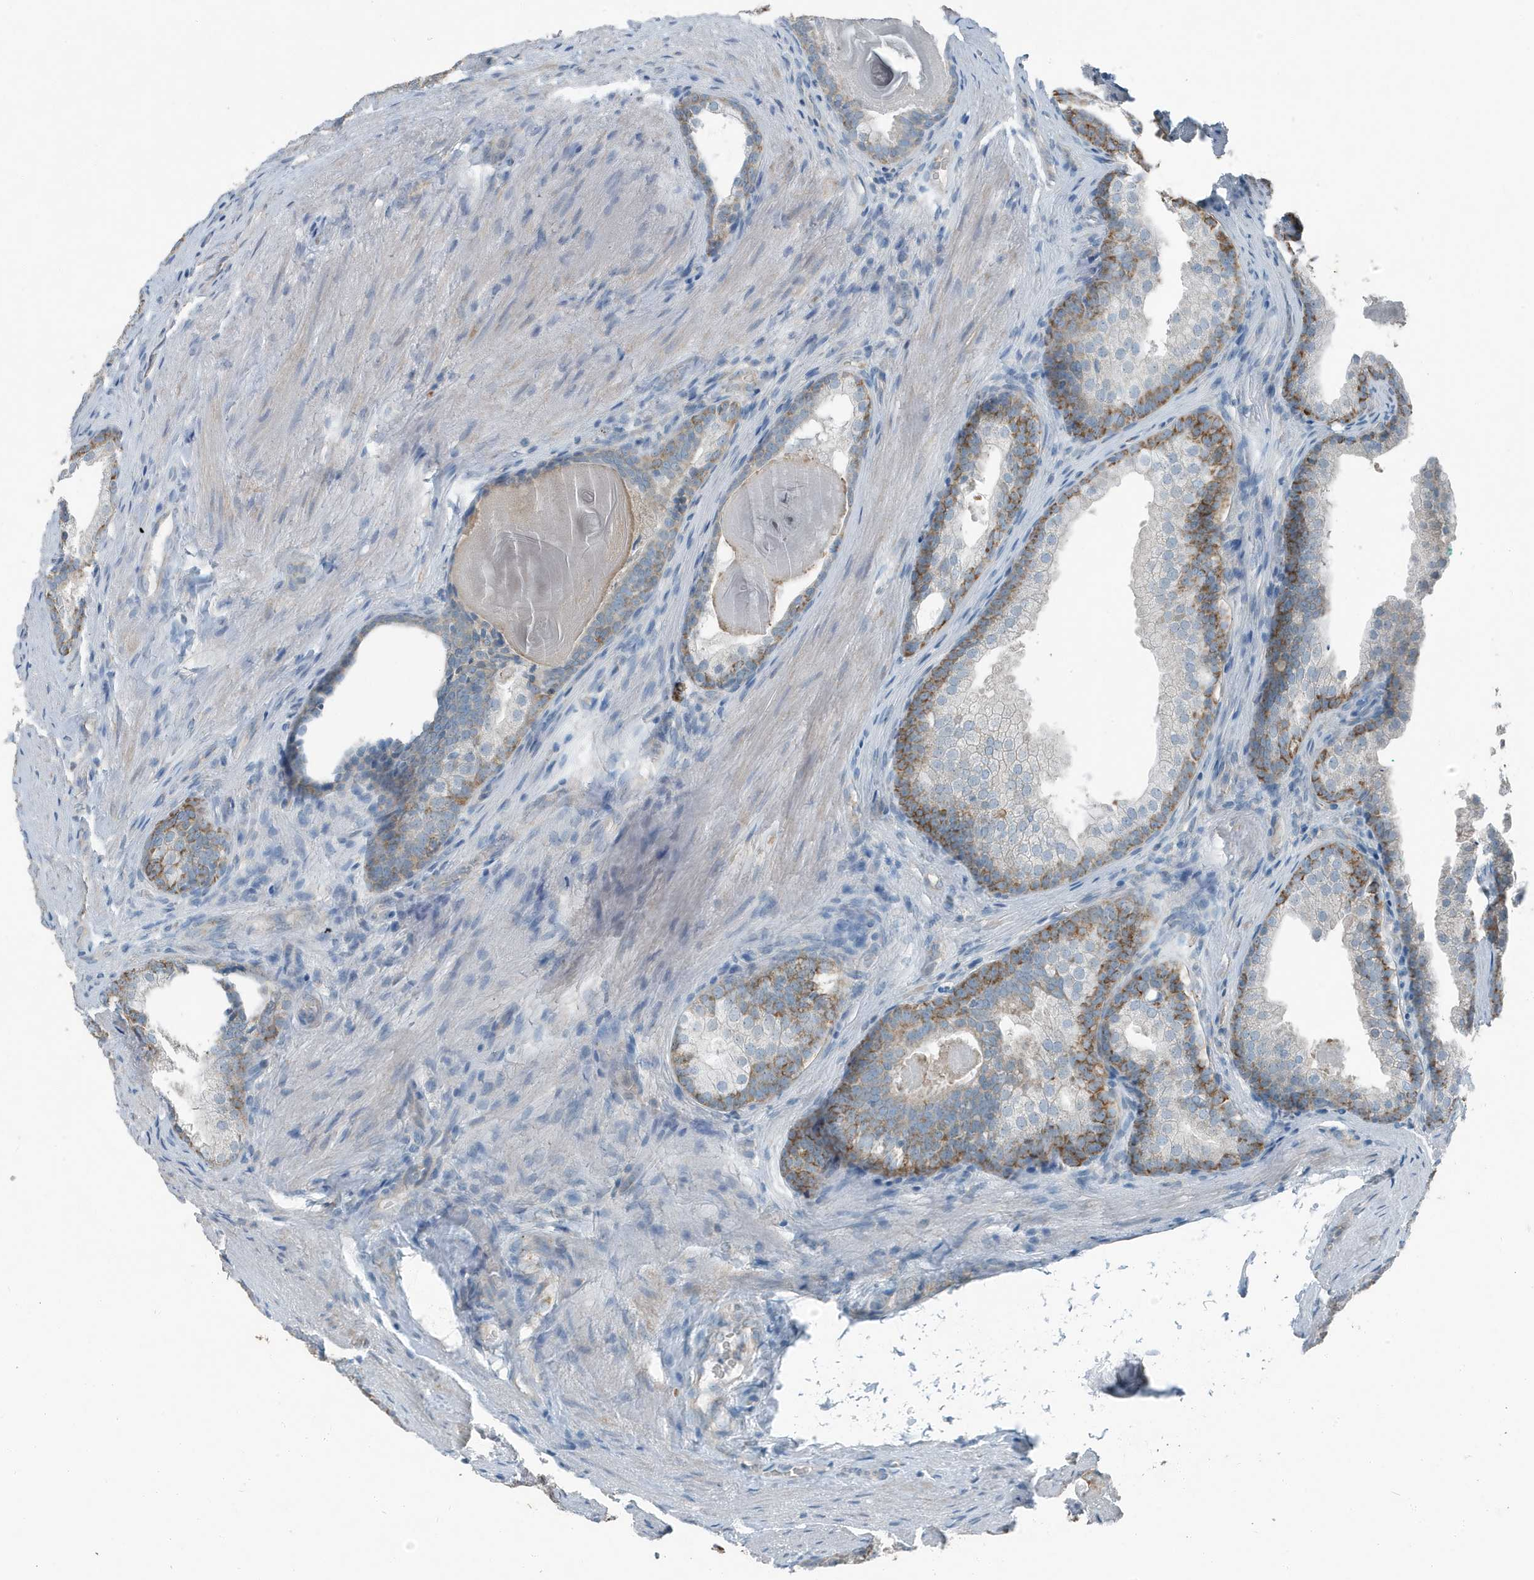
{"staining": {"intensity": "moderate", "quantity": "<25%", "location": "cytoplasmic/membranous"}, "tissue": "prostate cancer", "cell_type": "Tumor cells", "image_type": "cancer", "snomed": [{"axis": "morphology", "description": "Adenocarcinoma, High grade"}, {"axis": "topography", "description": "Prostate"}], "caption": "IHC photomicrograph of prostate adenocarcinoma (high-grade) stained for a protein (brown), which exhibits low levels of moderate cytoplasmic/membranous positivity in about <25% of tumor cells.", "gene": "MT-CYB", "patient": {"sex": "male", "age": 62}}